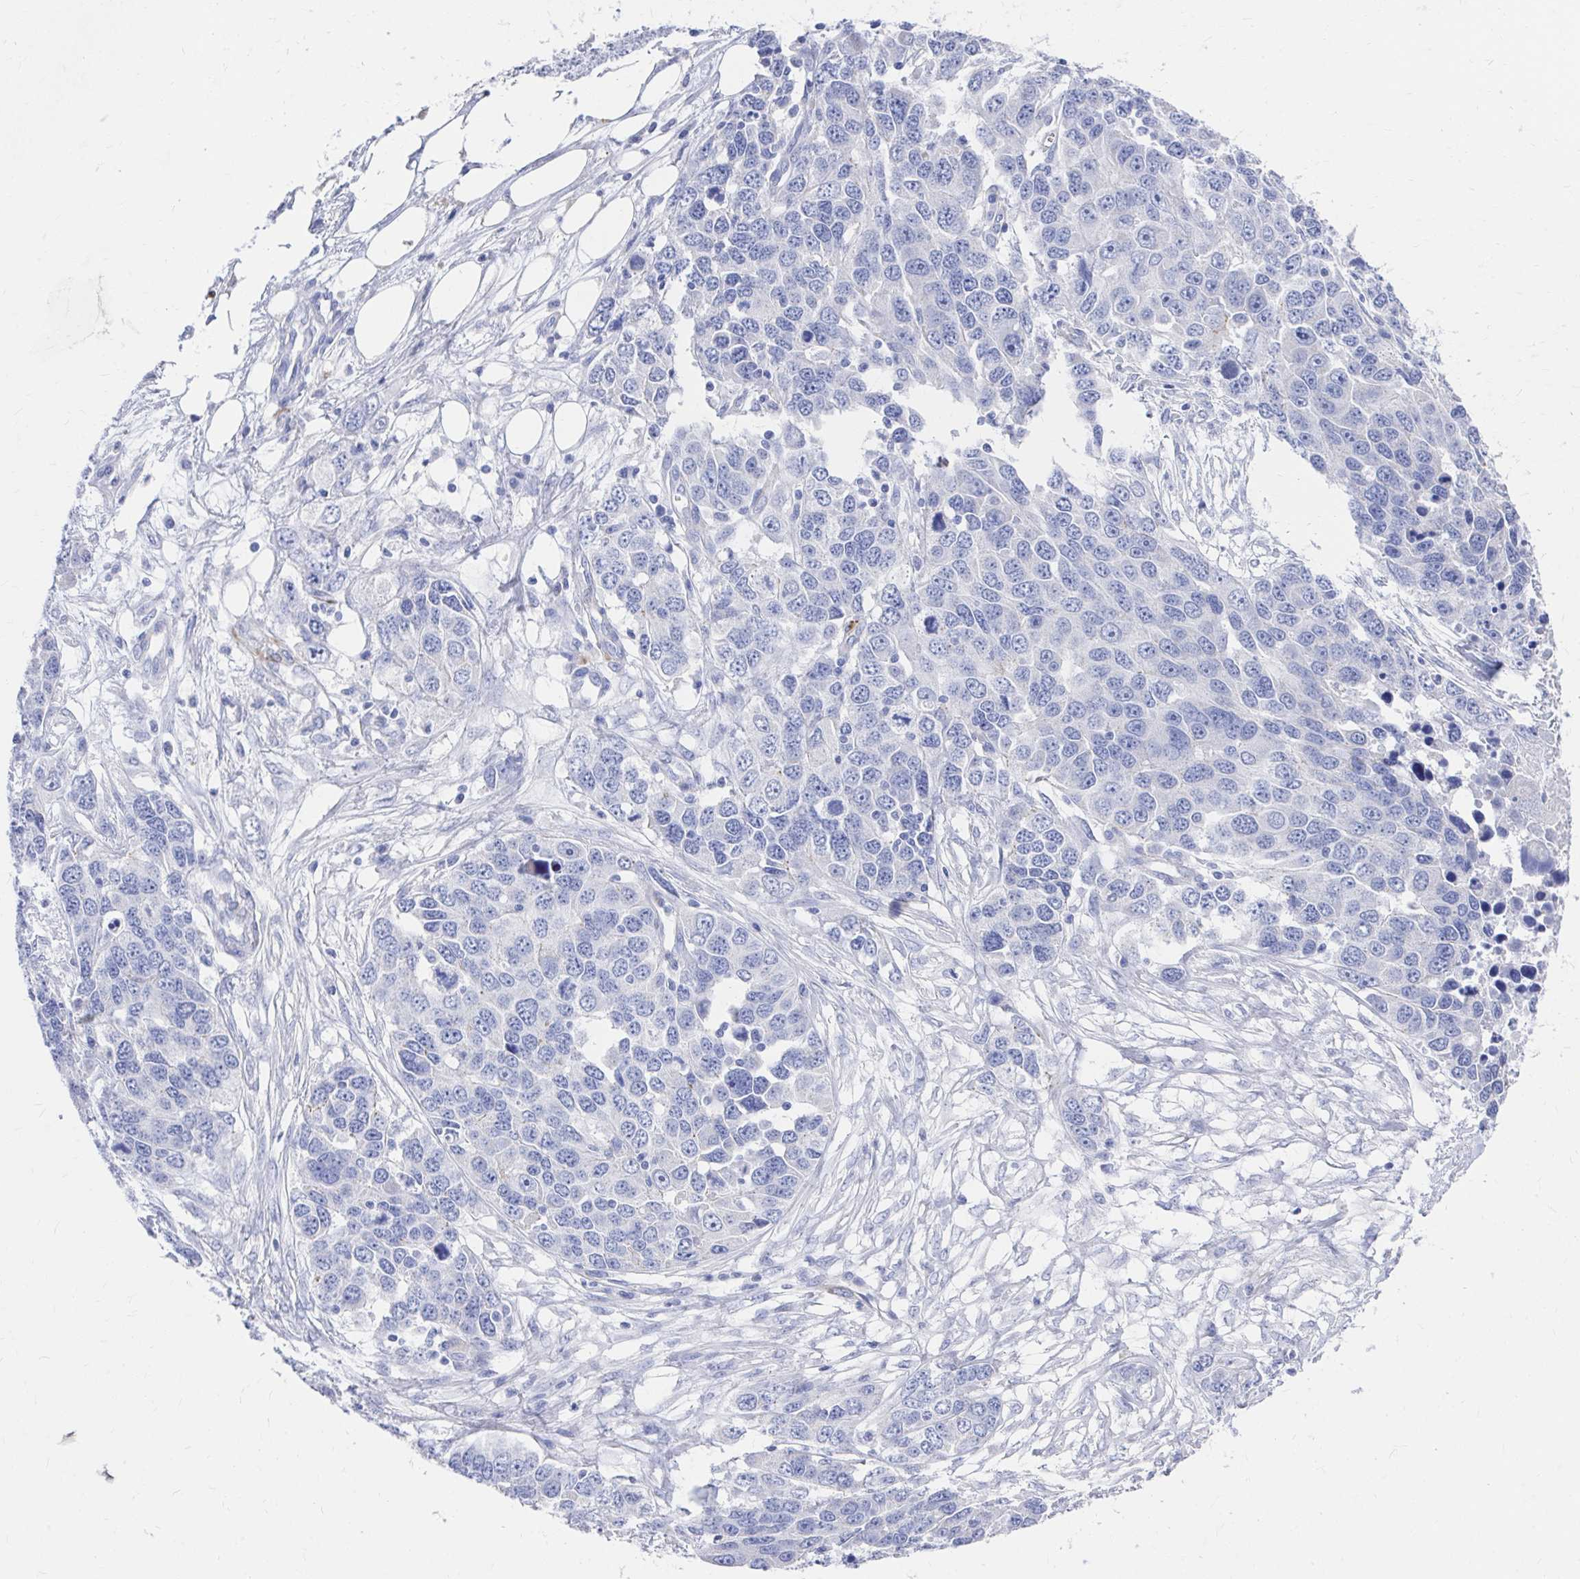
{"staining": {"intensity": "negative", "quantity": "none", "location": "none"}, "tissue": "ovarian cancer", "cell_type": "Tumor cells", "image_type": "cancer", "snomed": [{"axis": "morphology", "description": "Cystadenocarcinoma, serous, NOS"}, {"axis": "topography", "description": "Ovary"}], "caption": "There is no significant positivity in tumor cells of ovarian serous cystadenocarcinoma.", "gene": "LAMC3", "patient": {"sex": "female", "age": 76}}